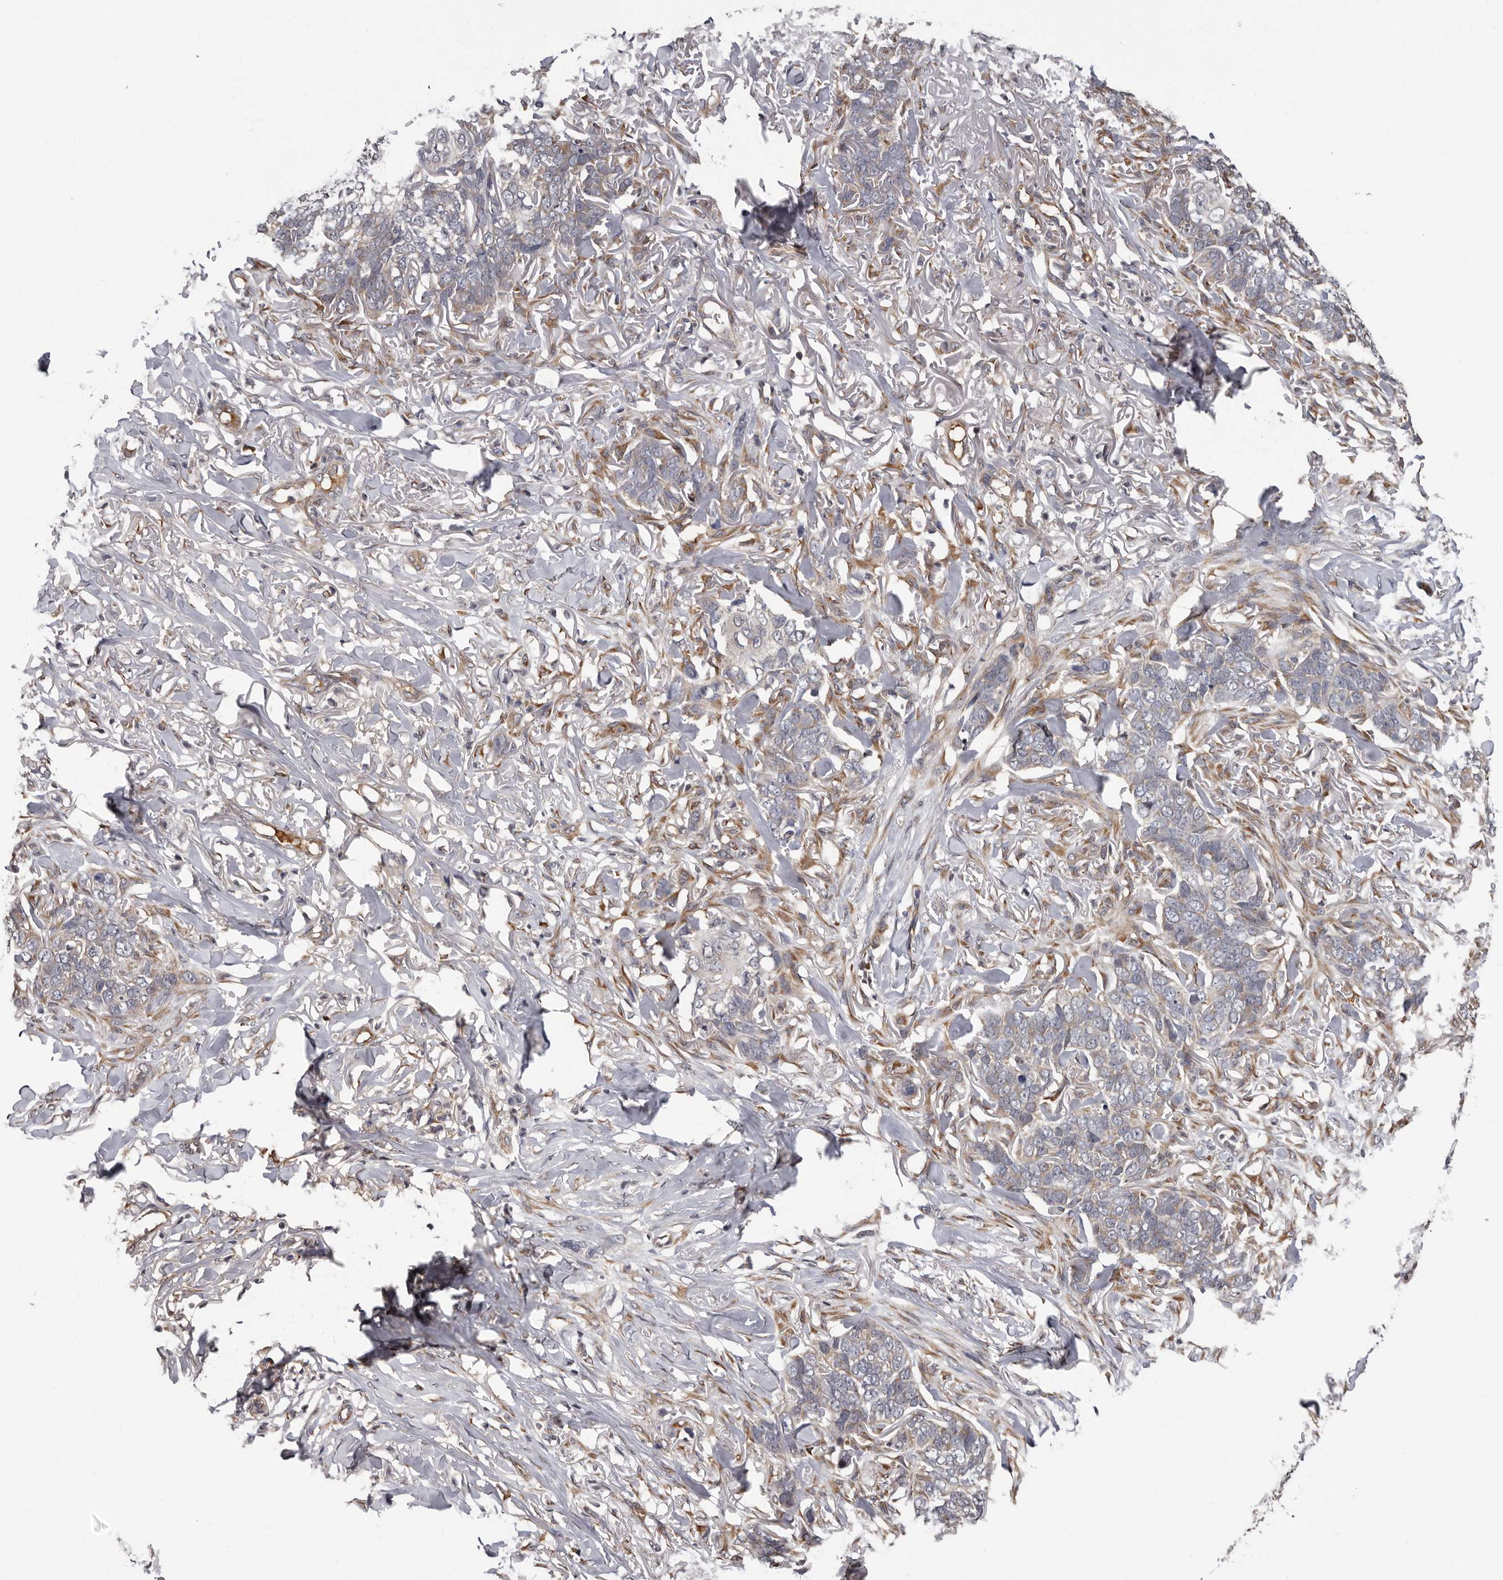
{"staining": {"intensity": "weak", "quantity": "25%-75%", "location": "cytoplasmic/membranous"}, "tissue": "skin cancer", "cell_type": "Tumor cells", "image_type": "cancer", "snomed": [{"axis": "morphology", "description": "Normal tissue, NOS"}, {"axis": "morphology", "description": "Basal cell carcinoma"}, {"axis": "topography", "description": "Skin"}], "caption": "Immunohistochemical staining of human skin basal cell carcinoma demonstrates low levels of weak cytoplasmic/membranous expression in about 25%-75% of tumor cells.", "gene": "MED8", "patient": {"sex": "male", "age": 77}}